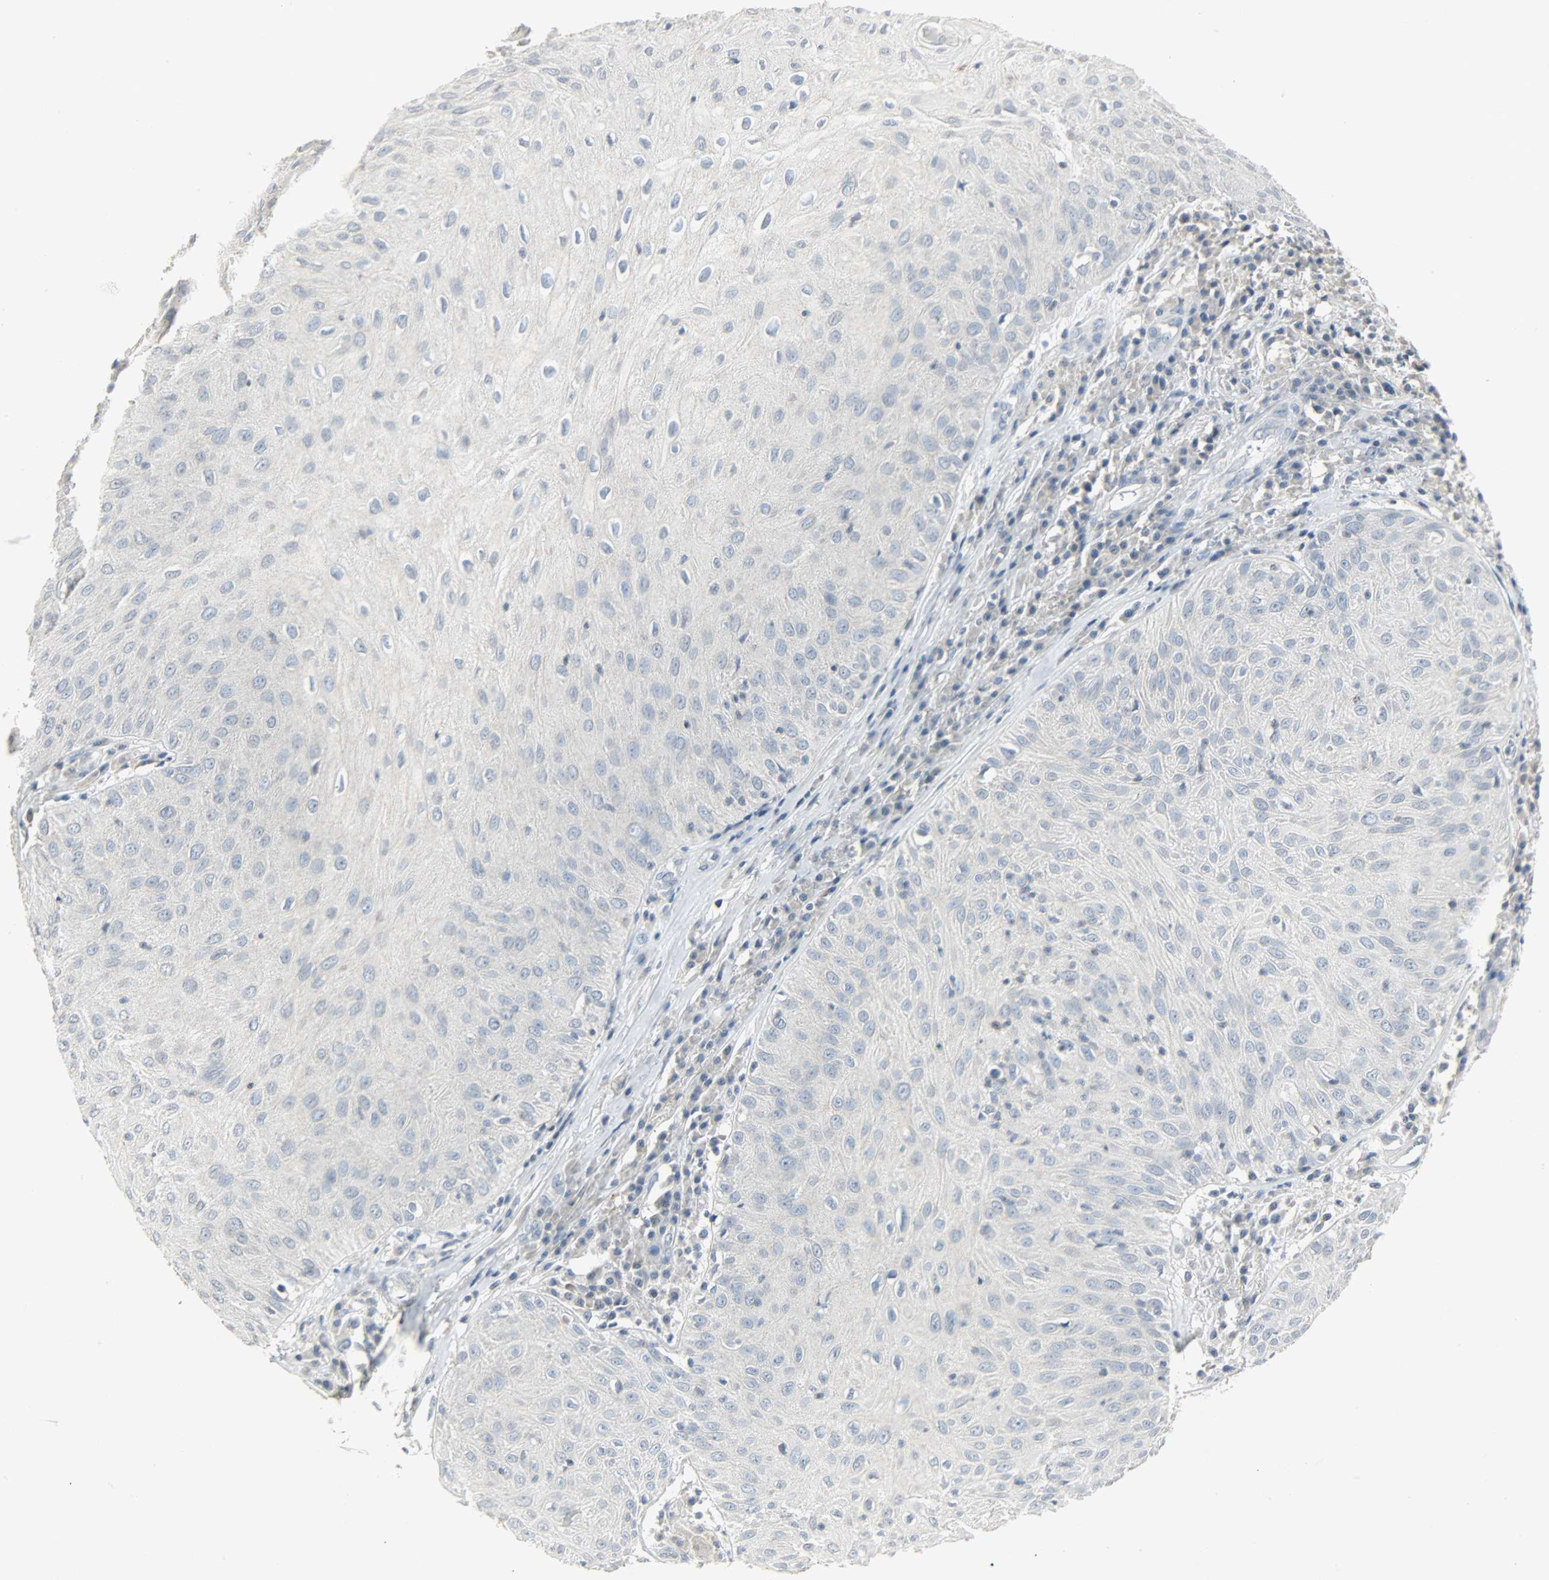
{"staining": {"intensity": "negative", "quantity": "none", "location": "none"}, "tissue": "skin cancer", "cell_type": "Tumor cells", "image_type": "cancer", "snomed": [{"axis": "morphology", "description": "Squamous cell carcinoma, NOS"}, {"axis": "topography", "description": "Skin"}], "caption": "Immunohistochemical staining of human skin cancer (squamous cell carcinoma) exhibits no significant expression in tumor cells. (Stains: DAB IHC with hematoxylin counter stain, Microscopy: brightfield microscopy at high magnification).", "gene": "CAMK4", "patient": {"sex": "male", "age": 65}}